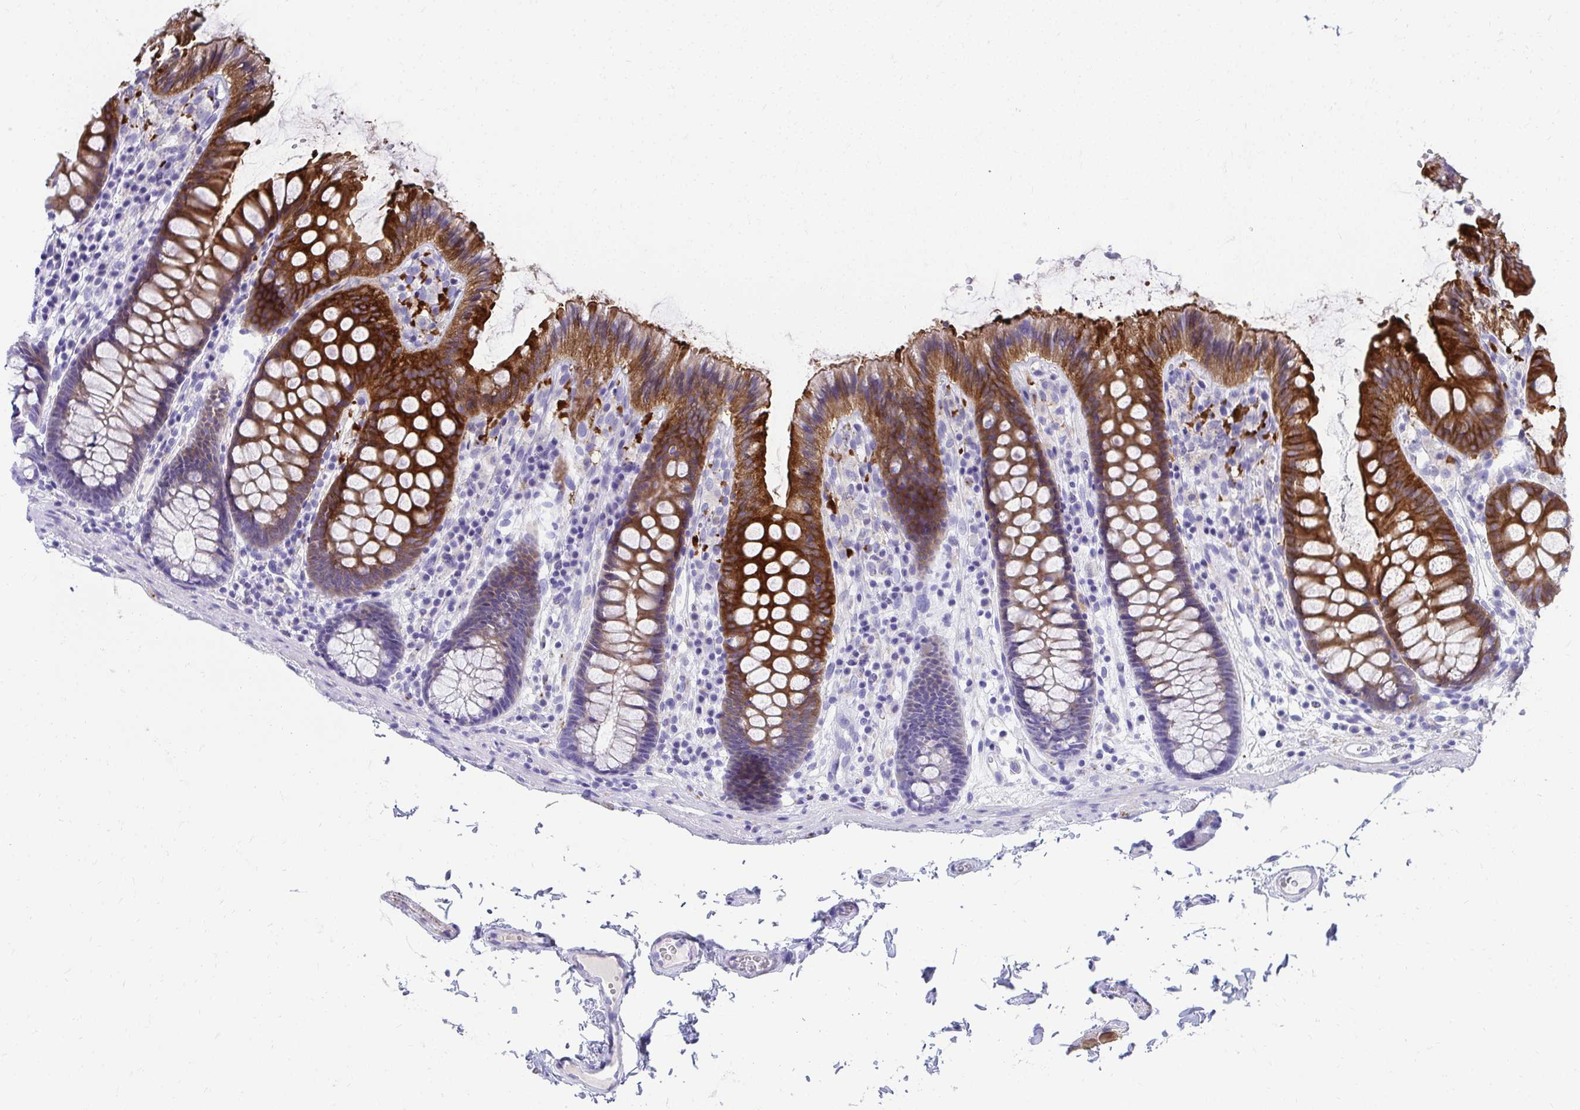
{"staining": {"intensity": "negative", "quantity": "none", "location": "none"}, "tissue": "colon", "cell_type": "Endothelial cells", "image_type": "normal", "snomed": [{"axis": "morphology", "description": "Normal tissue, NOS"}, {"axis": "topography", "description": "Colon"}], "caption": "An immunohistochemistry (IHC) photomicrograph of normal colon is shown. There is no staining in endothelial cells of colon. The staining was performed using DAB to visualize the protein expression in brown, while the nuclei were stained in blue with hematoxylin (Magnification: 20x).", "gene": "SEC14L3", "patient": {"sex": "male", "age": 84}}